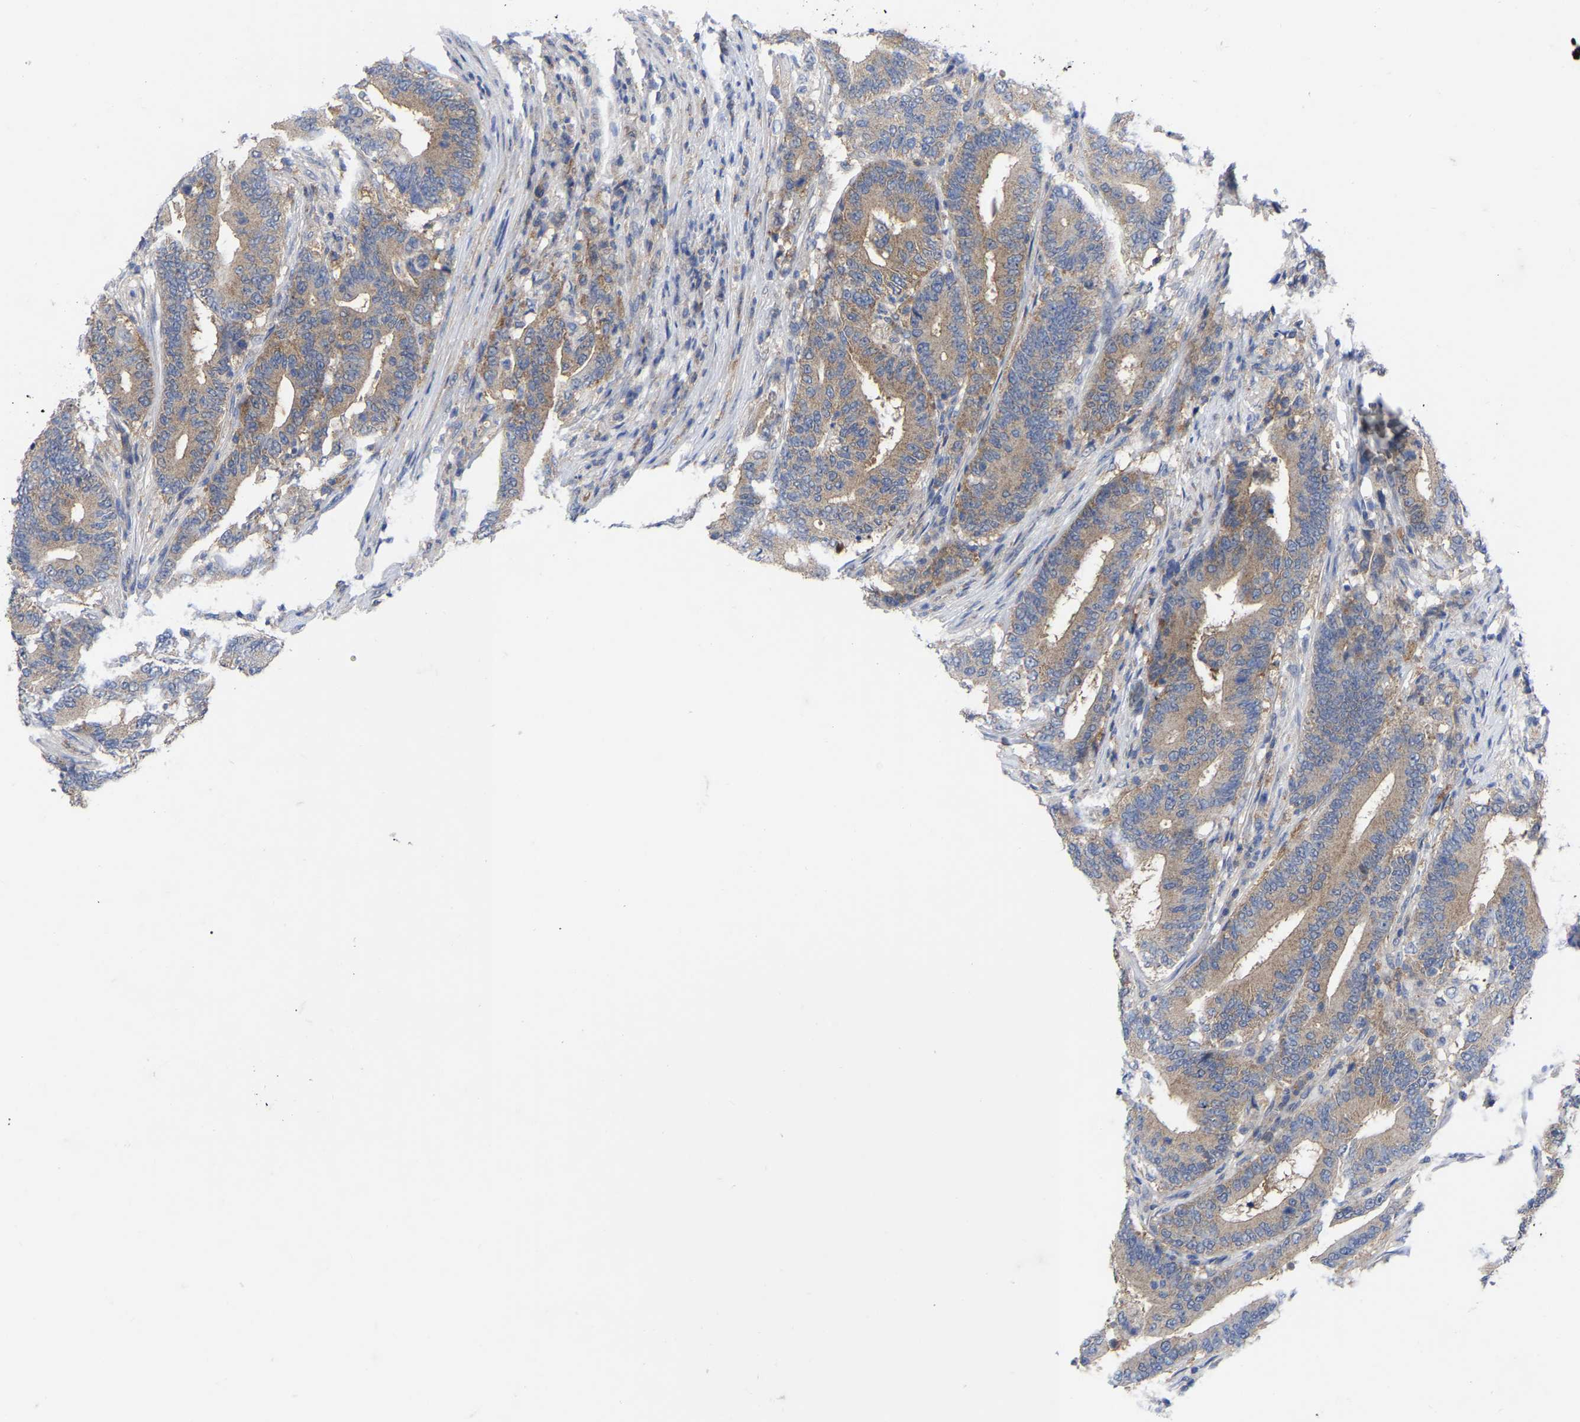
{"staining": {"intensity": "weak", "quantity": ">75%", "location": "cytoplasmic/membranous"}, "tissue": "colorectal cancer", "cell_type": "Tumor cells", "image_type": "cancer", "snomed": [{"axis": "morphology", "description": "Adenocarcinoma, NOS"}, {"axis": "topography", "description": "Colon"}], "caption": "Immunohistochemistry of adenocarcinoma (colorectal) exhibits low levels of weak cytoplasmic/membranous positivity in approximately >75% of tumor cells.", "gene": "TCP1", "patient": {"sex": "female", "age": 66}}